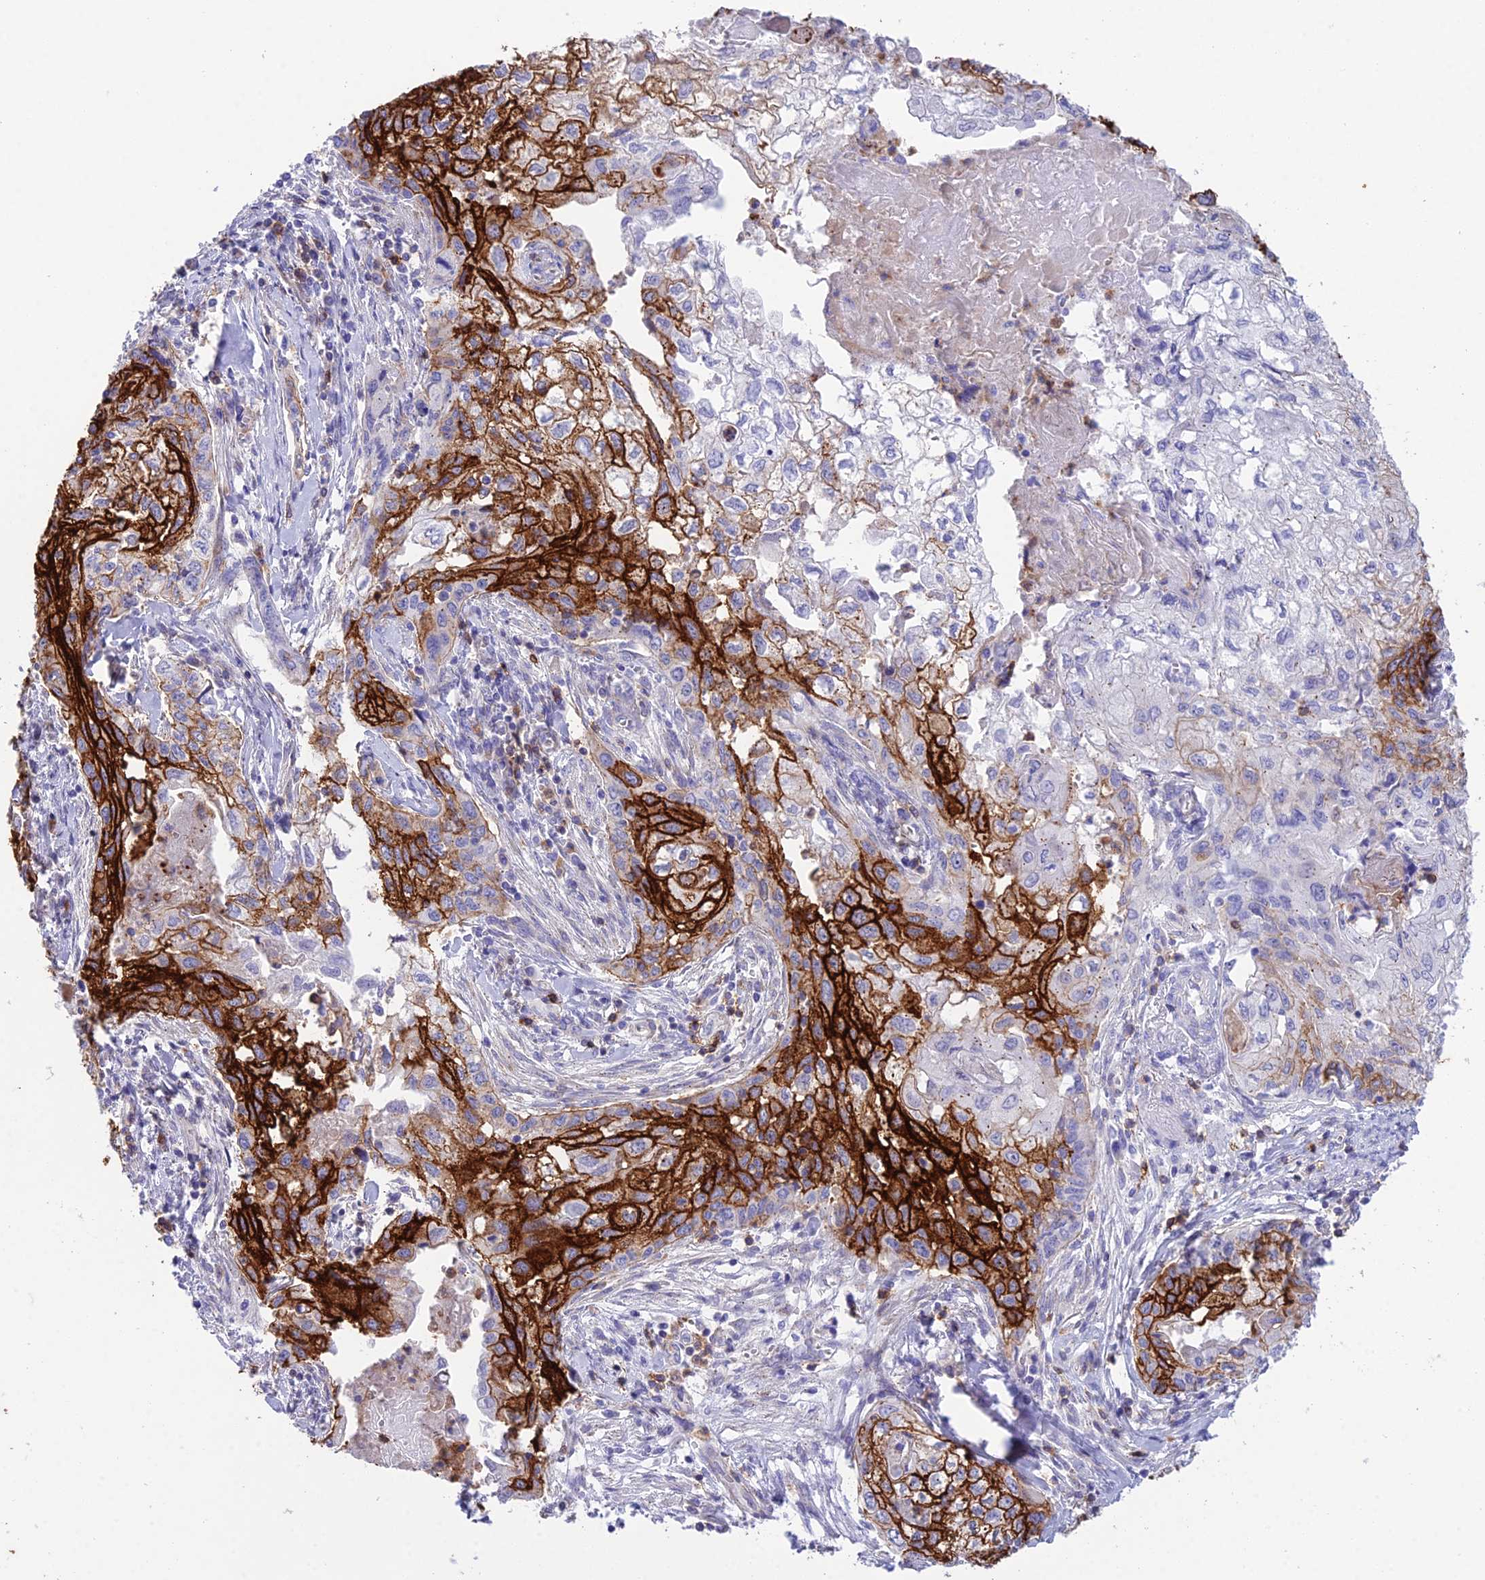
{"staining": {"intensity": "strong", "quantity": "25%-75%", "location": "cytoplasmic/membranous"}, "tissue": "cervical cancer", "cell_type": "Tumor cells", "image_type": "cancer", "snomed": [{"axis": "morphology", "description": "Squamous cell carcinoma, NOS"}, {"axis": "topography", "description": "Cervix"}], "caption": "Cervical squamous cell carcinoma stained for a protein (brown) displays strong cytoplasmic/membranous positive staining in about 25%-75% of tumor cells.", "gene": "OR1Q1", "patient": {"sex": "female", "age": 67}}